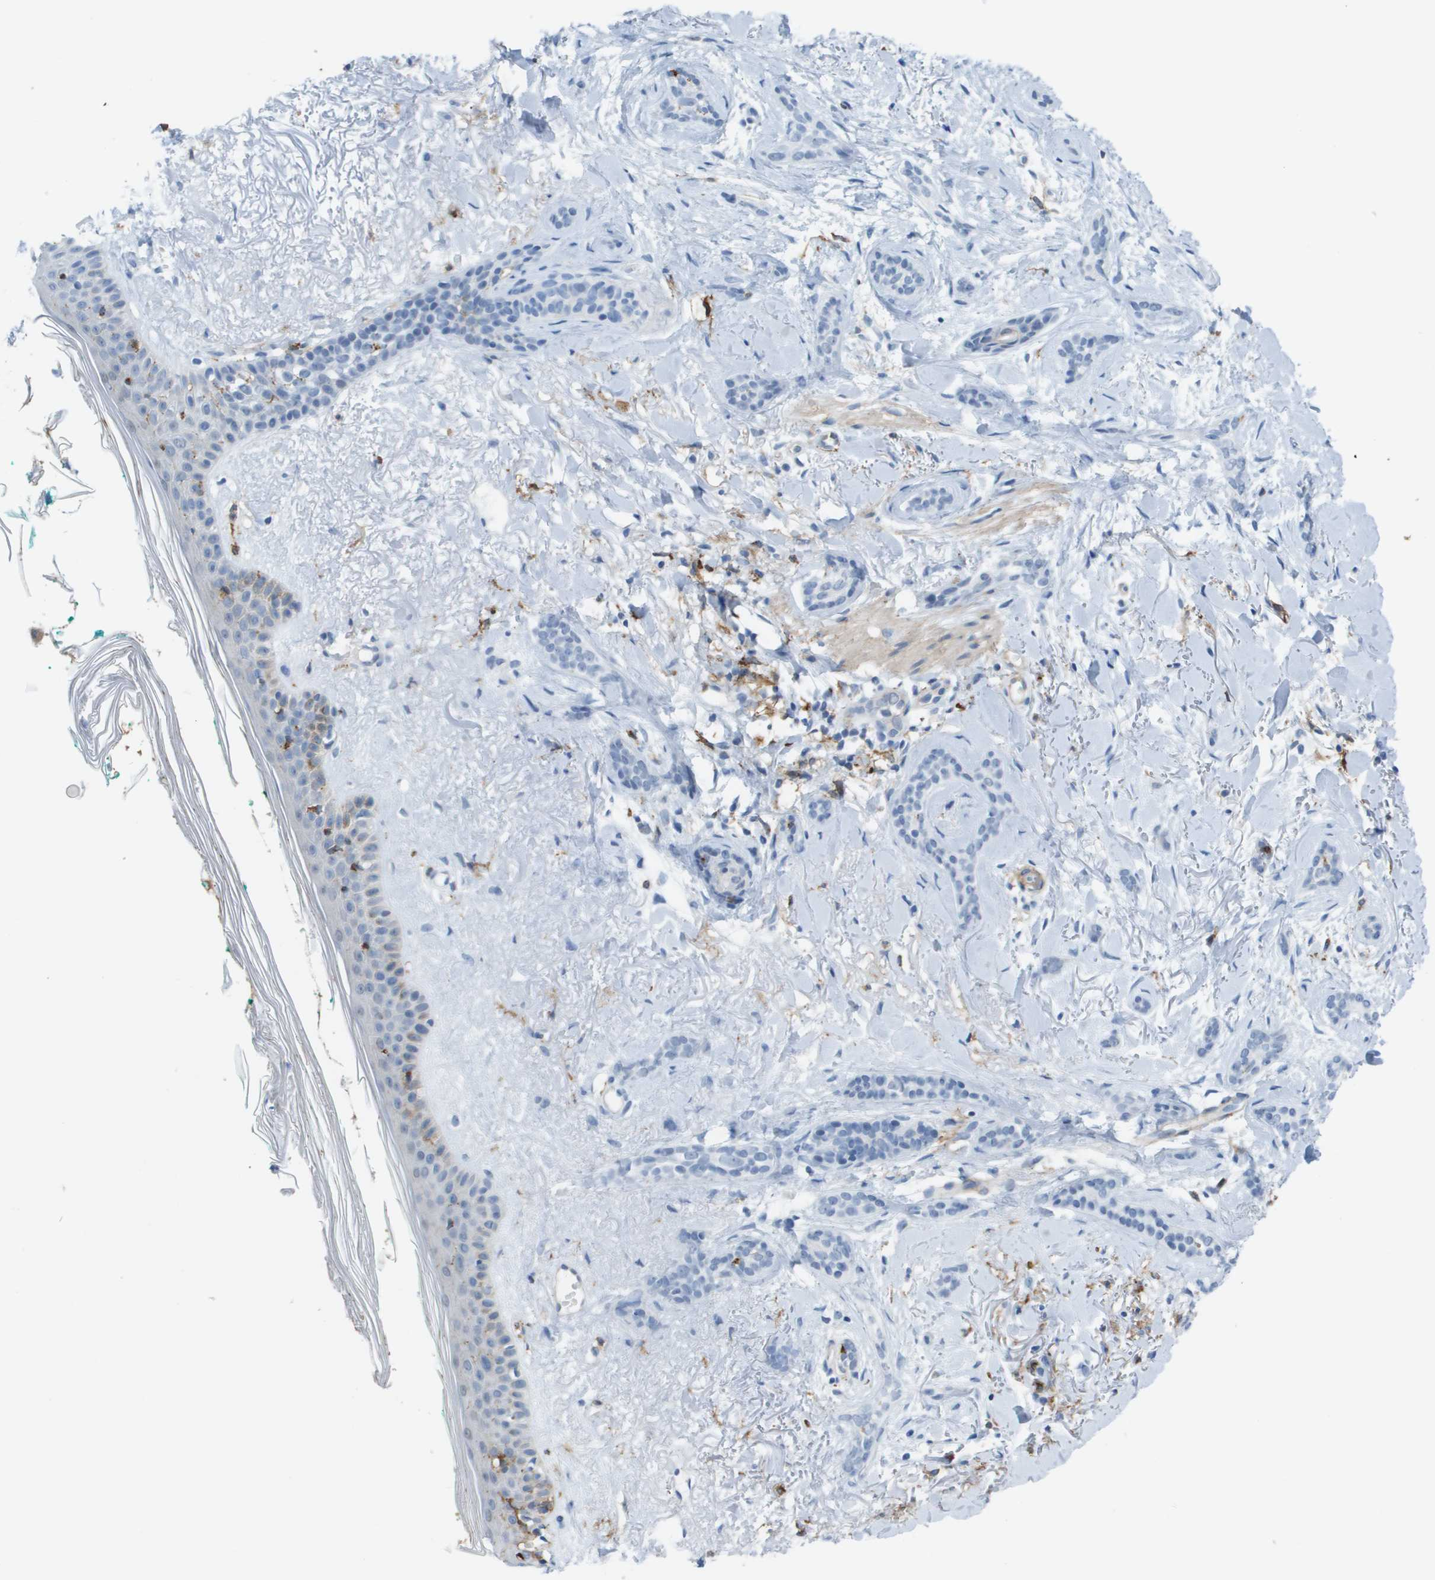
{"staining": {"intensity": "negative", "quantity": "none", "location": "none"}, "tissue": "skin cancer", "cell_type": "Tumor cells", "image_type": "cancer", "snomed": [{"axis": "morphology", "description": "Basal cell carcinoma"}, {"axis": "morphology", "description": "Adnexal tumor, benign"}, {"axis": "topography", "description": "Skin"}], "caption": "Tumor cells show no significant protein positivity in skin benign adnexal tumor.", "gene": "ZBTB43", "patient": {"sex": "female", "age": 42}}